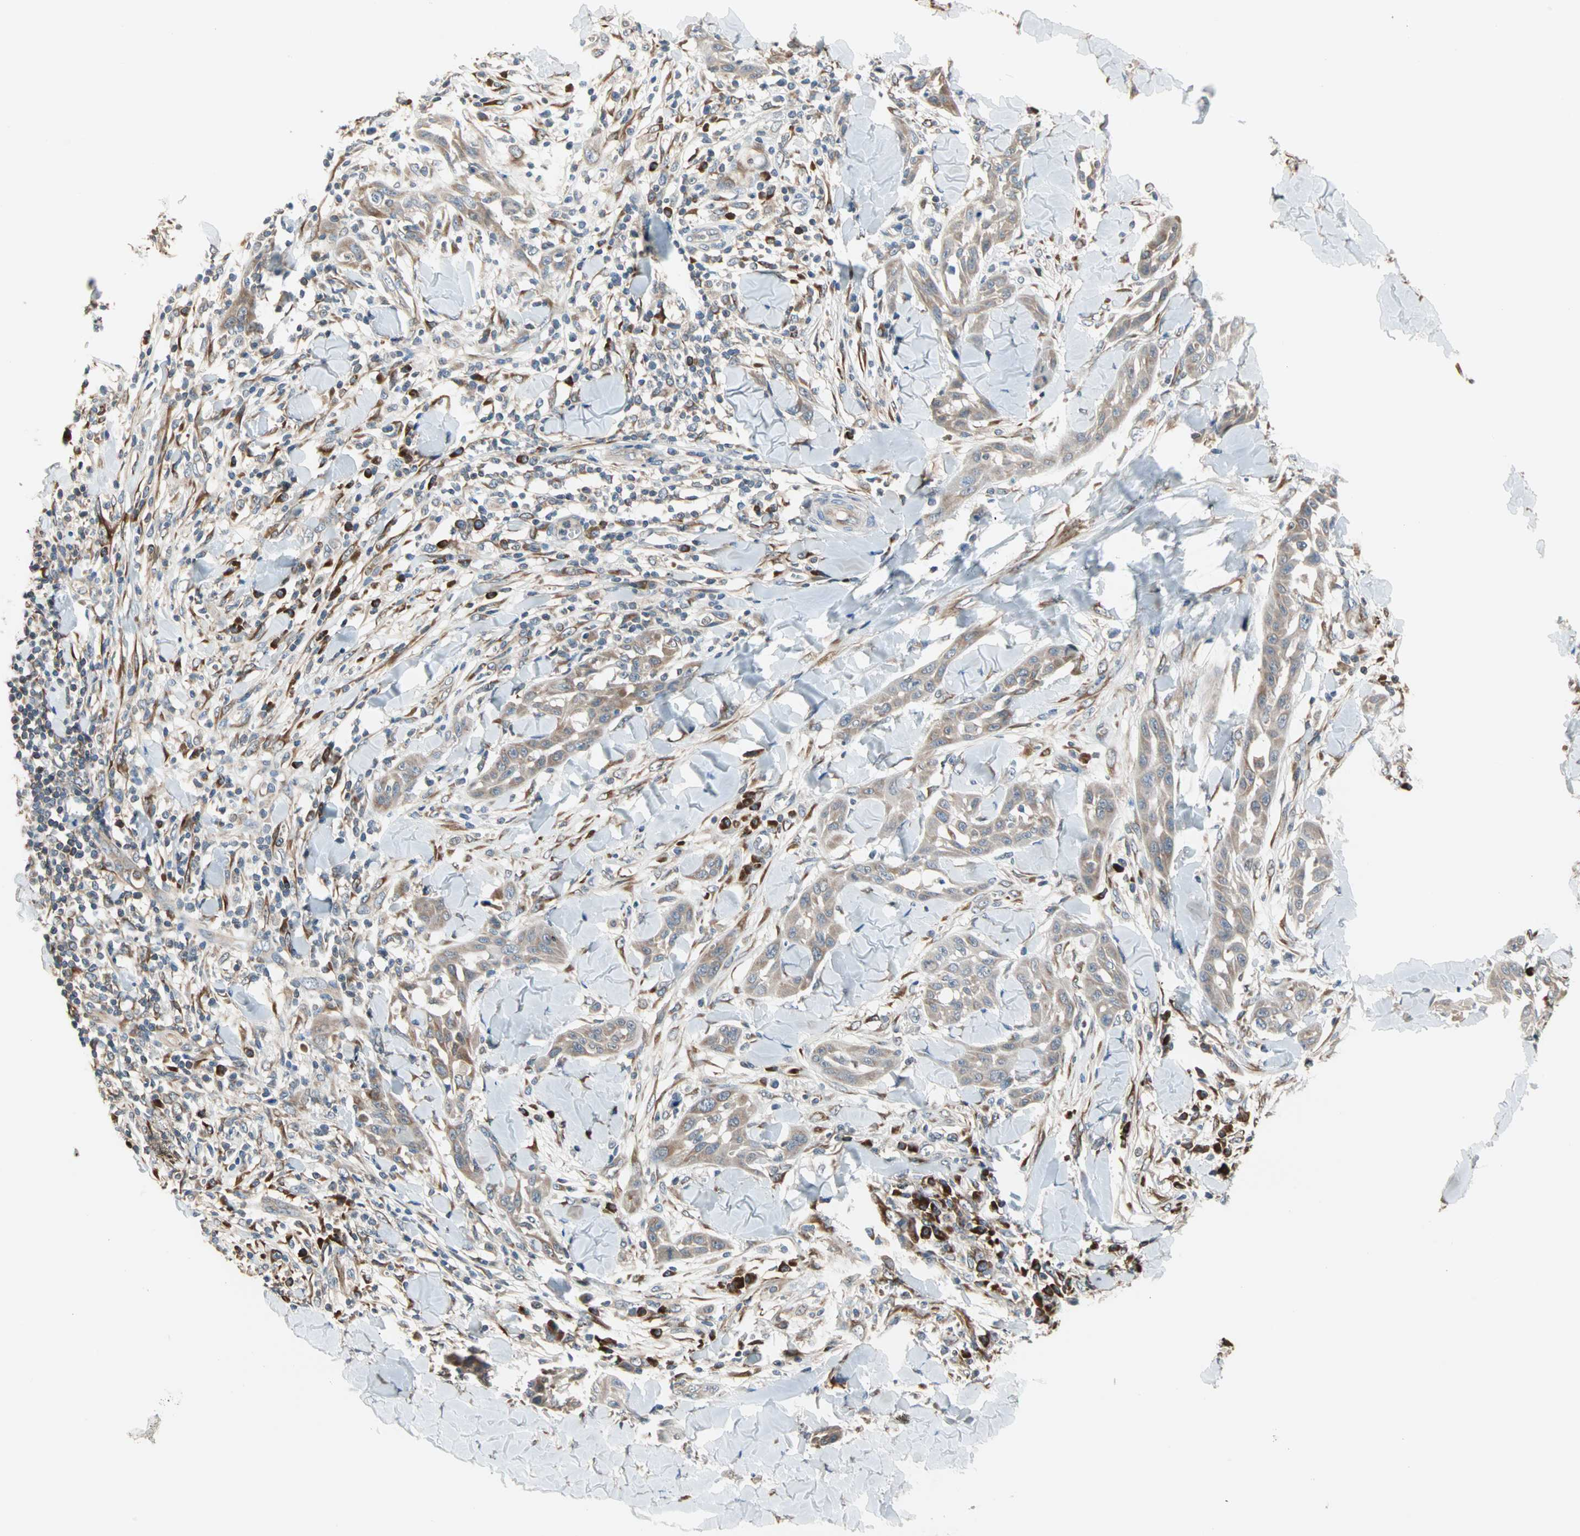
{"staining": {"intensity": "moderate", "quantity": ">75%", "location": "cytoplasmic/membranous"}, "tissue": "skin cancer", "cell_type": "Tumor cells", "image_type": "cancer", "snomed": [{"axis": "morphology", "description": "Squamous cell carcinoma, NOS"}, {"axis": "topography", "description": "Skin"}], "caption": "Moderate cytoplasmic/membranous expression for a protein is present in about >75% of tumor cells of skin squamous cell carcinoma using immunohistochemistry (IHC).", "gene": "SAR1A", "patient": {"sex": "male", "age": 24}}